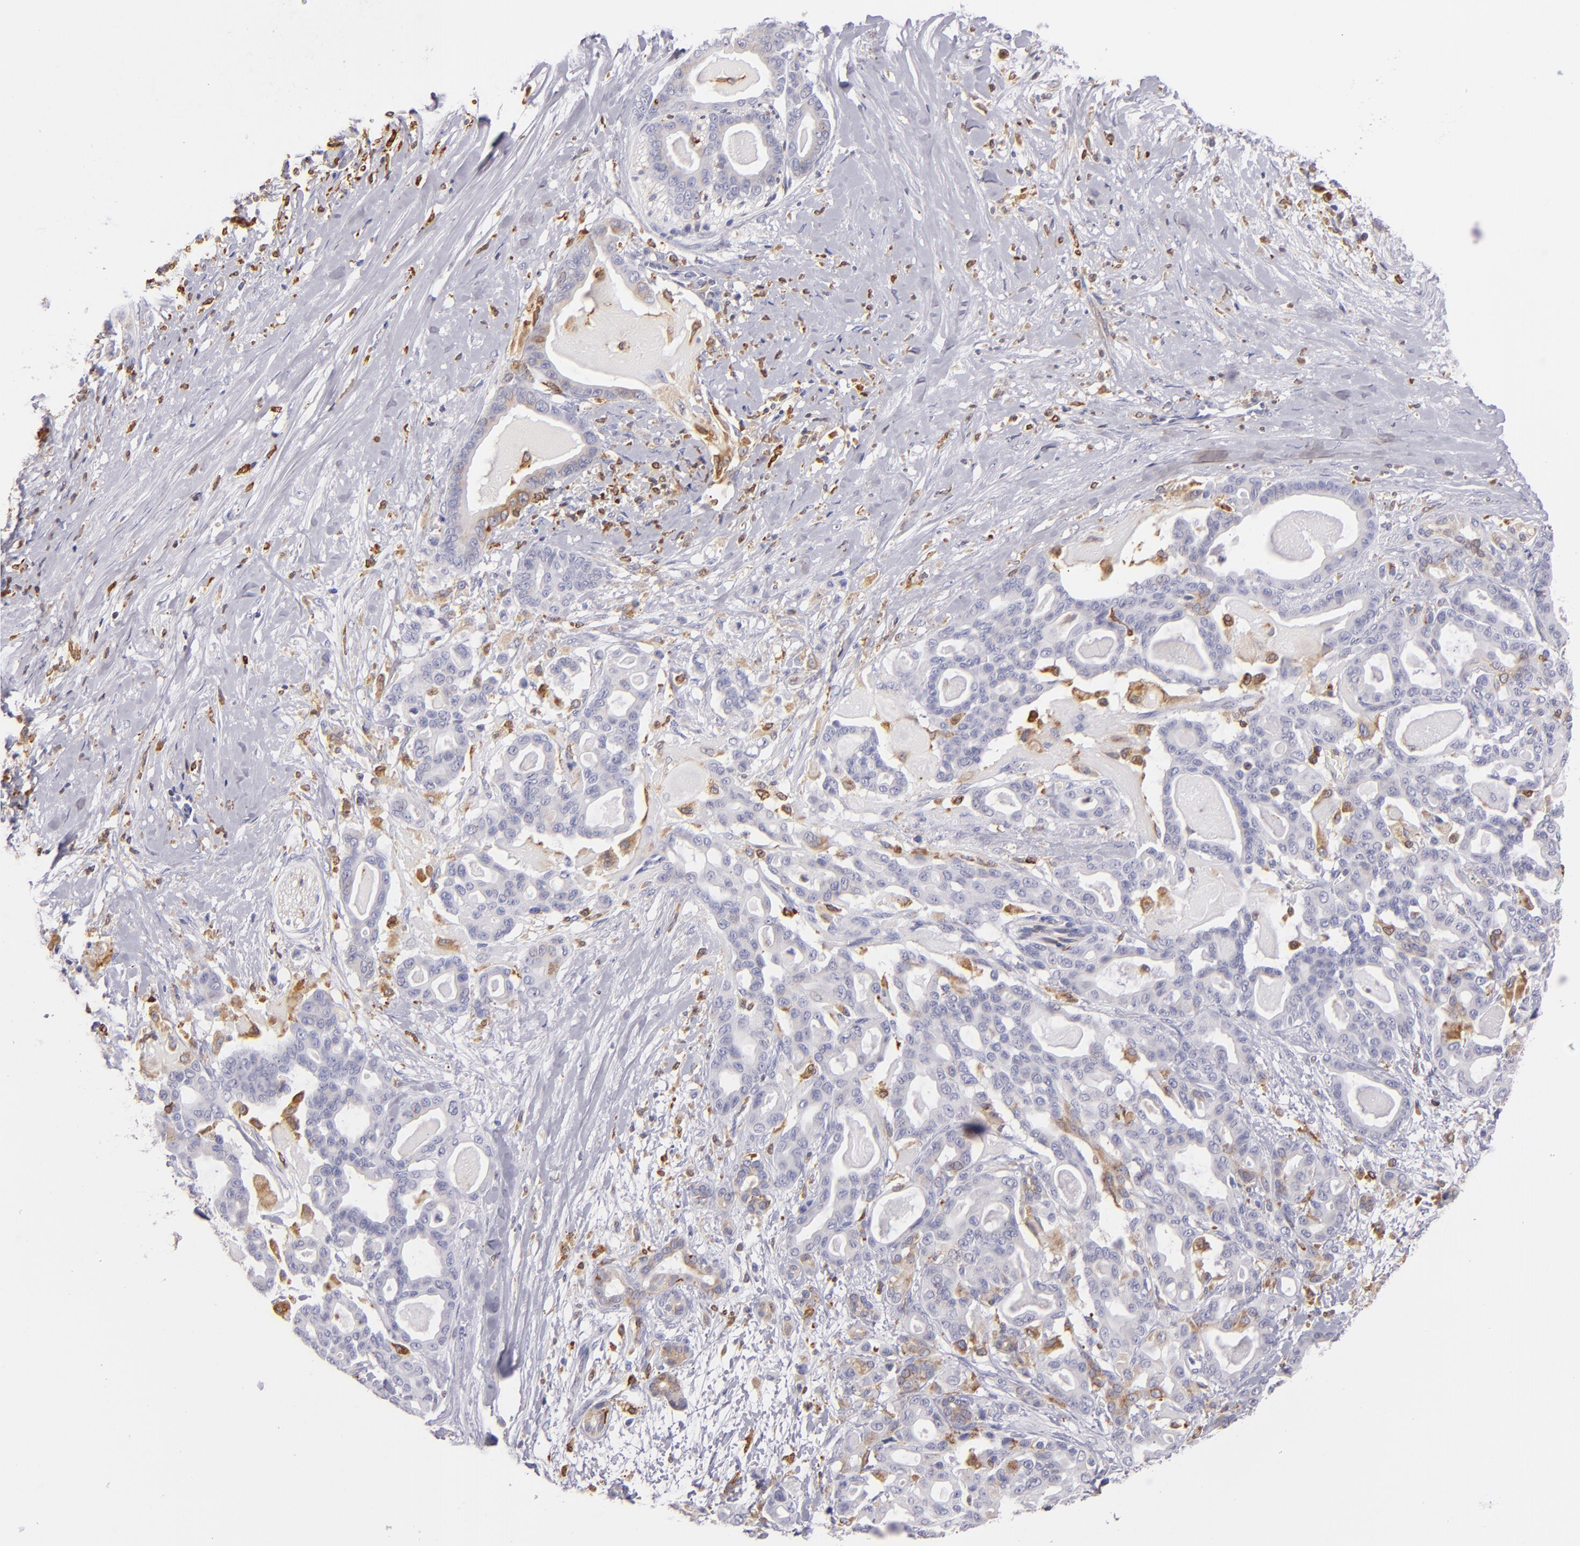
{"staining": {"intensity": "weak", "quantity": "<25%", "location": "cytoplasmic/membranous"}, "tissue": "pancreatic cancer", "cell_type": "Tumor cells", "image_type": "cancer", "snomed": [{"axis": "morphology", "description": "Adenocarcinoma, NOS"}, {"axis": "topography", "description": "Pancreas"}], "caption": "Immunohistochemistry (IHC) of human pancreatic adenocarcinoma shows no positivity in tumor cells.", "gene": "CD74", "patient": {"sex": "male", "age": 63}}